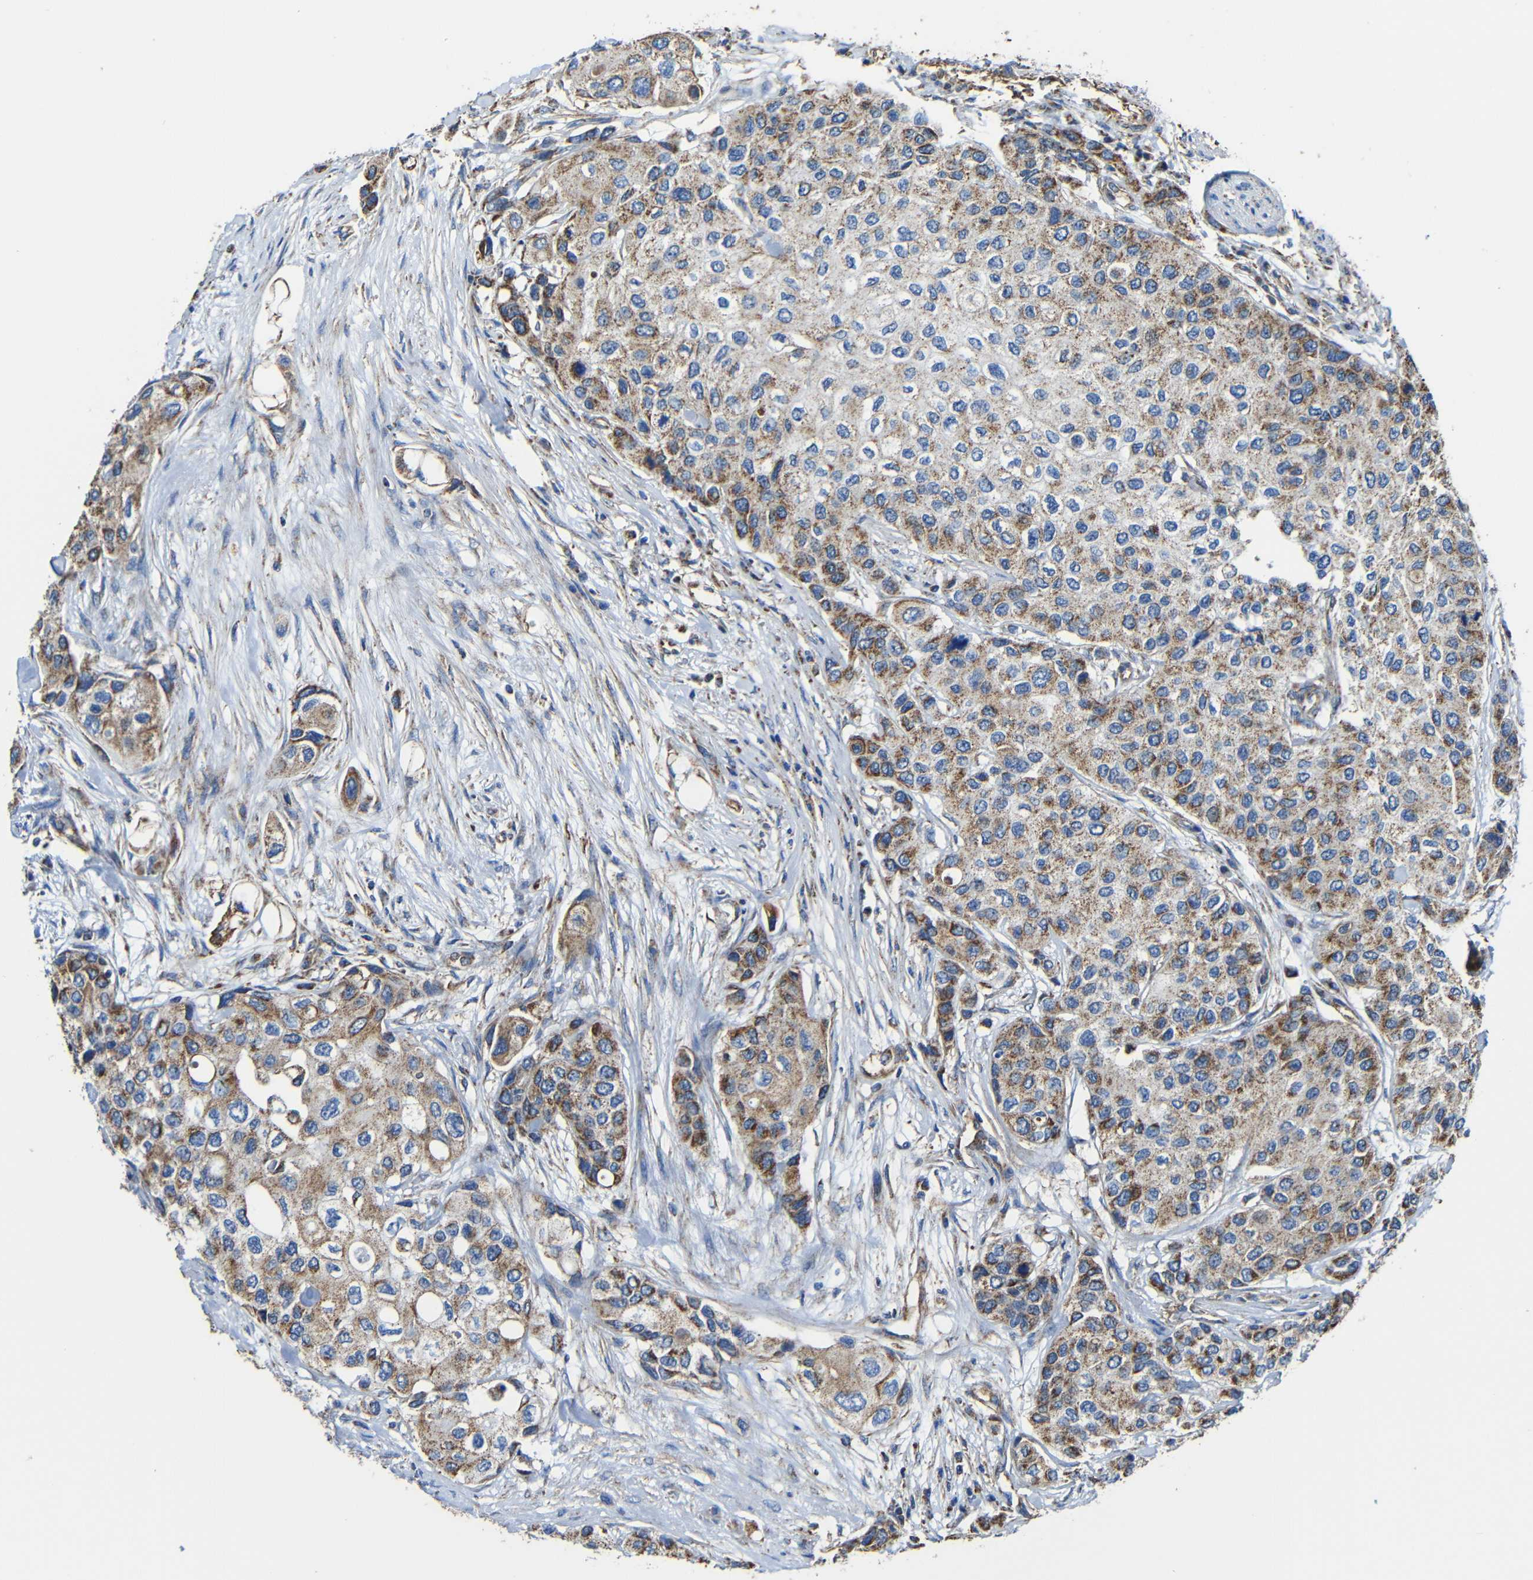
{"staining": {"intensity": "moderate", "quantity": ">75%", "location": "cytoplasmic/membranous"}, "tissue": "urothelial cancer", "cell_type": "Tumor cells", "image_type": "cancer", "snomed": [{"axis": "morphology", "description": "Urothelial carcinoma, High grade"}, {"axis": "topography", "description": "Urinary bladder"}], "caption": "About >75% of tumor cells in human urothelial carcinoma (high-grade) show moderate cytoplasmic/membranous protein expression as visualized by brown immunohistochemical staining.", "gene": "INTS6L", "patient": {"sex": "female", "age": 56}}